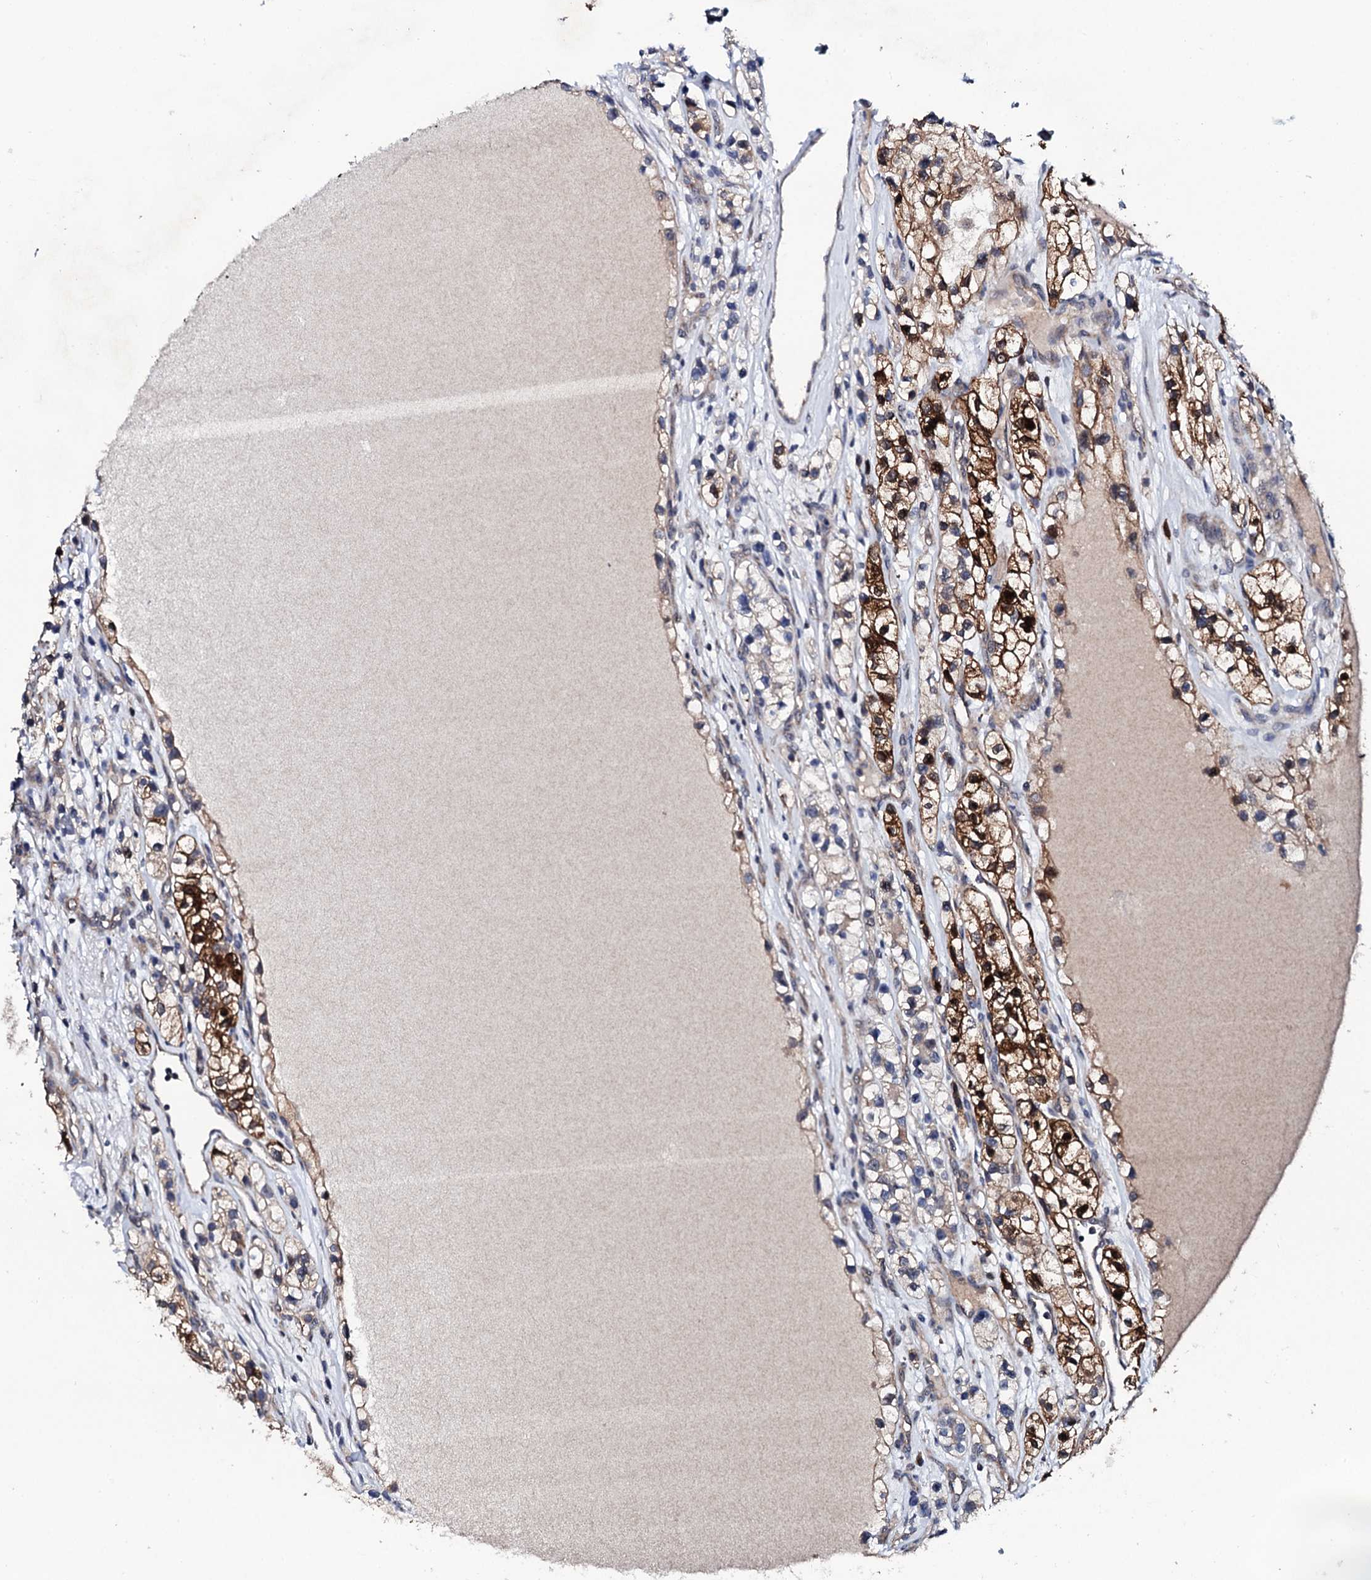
{"staining": {"intensity": "strong", "quantity": "25%-75%", "location": "cytoplasmic/membranous,nuclear"}, "tissue": "renal cancer", "cell_type": "Tumor cells", "image_type": "cancer", "snomed": [{"axis": "morphology", "description": "Adenocarcinoma, NOS"}, {"axis": "topography", "description": "Kidney"}], "caption": "A high amount of strong cytoplasmic/membranous and nuclear positivity is seen in about 25%-75% of tumor cells in adenocarcinoma (renal) tissue.", "gene": "IP6K1", "patient": {"sex": "female", "age": 57}}